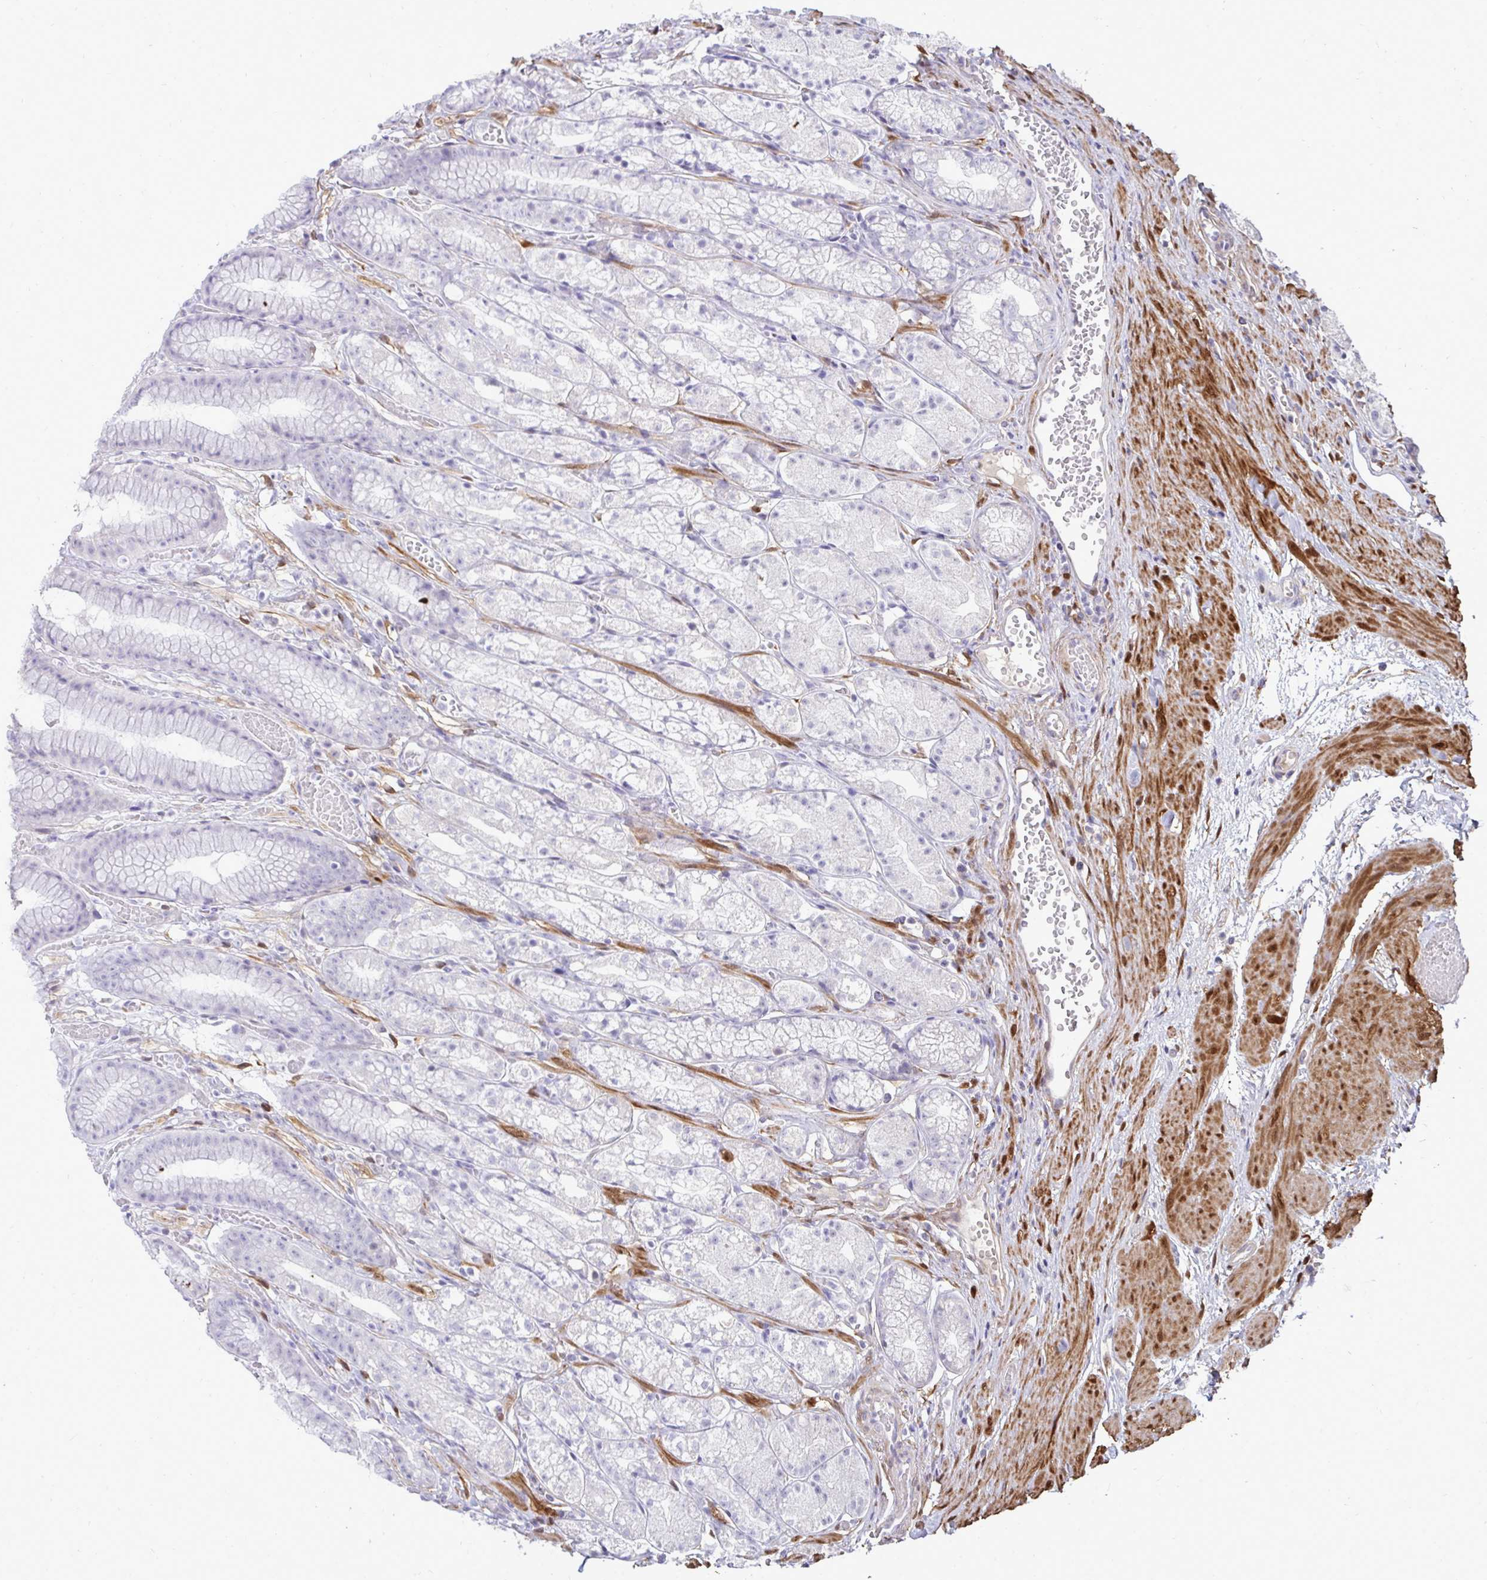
{"staining": {"intensity": "negative", "quantity": "none", "location": "none"}, "tissue": "stomach", "cell_type": "Glandular cells", "image_type": "normal", "snomed": [{"axis": "morphology", "description": "Normal tissue, NOS"}, {"axis": "topography", "description": "Smooth muscle"}, {"axis": "topography", "description": "Stomach"}], "caption": "A histopathology image of human stomach is negative for staining in glandular cells.", "gene": "HSPB6", "patient": {"sex": "male", "age": 70}}